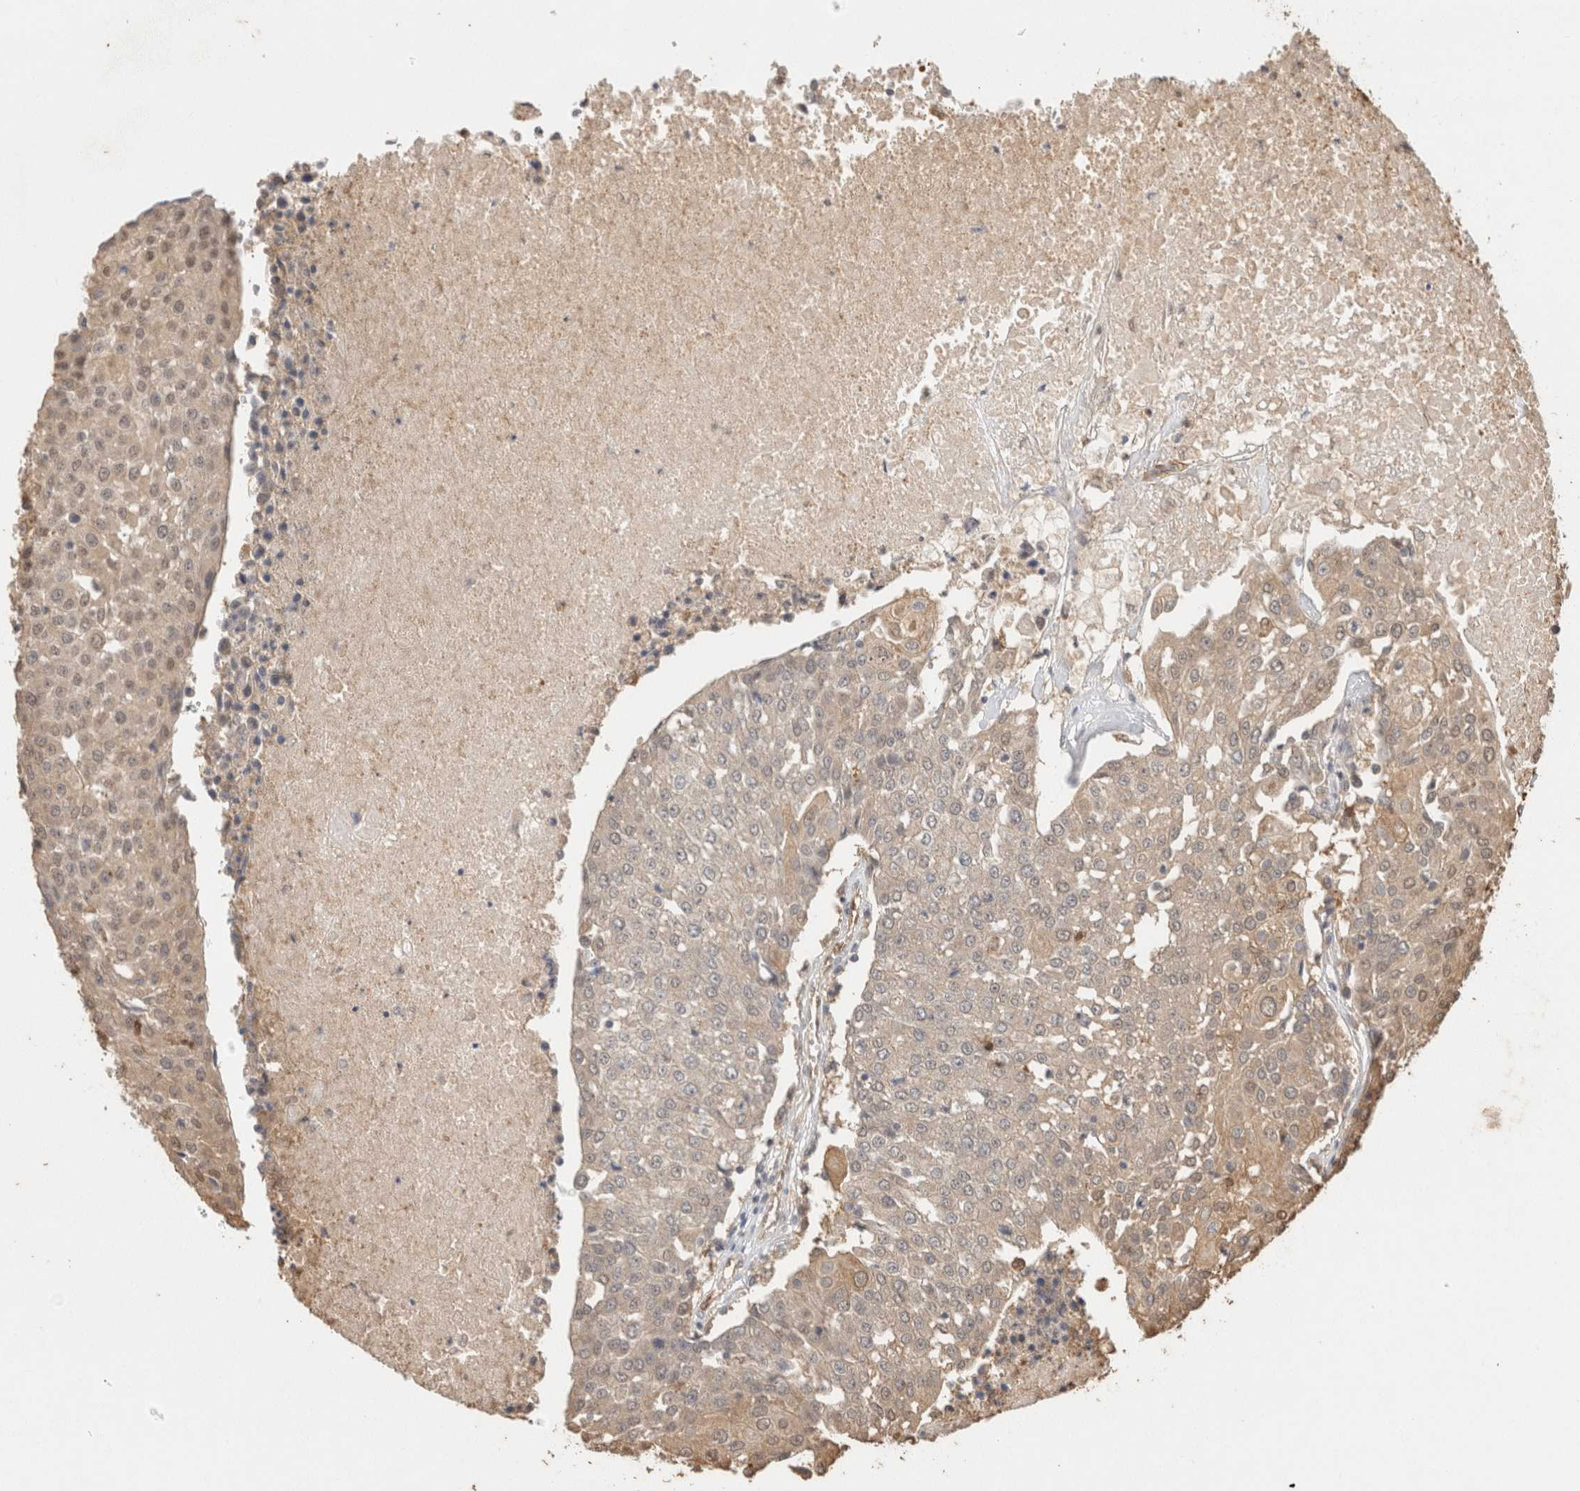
{"staining": {"intensity": "weak", "quantity": "<25%", "location": "cytoplasmic/membranous"}, "tissue": "urothelial cancer", "cell_type": "Tumor cells", "image_type": "cancer", "snomed": [{"axis": "morphology", "description": "Urothelial carcinoma, High grade"}, {"axis": "topography", "description": "Urinary bladder"}], "caption": "Immunohistochemistry (IHC) micrograph of neoplastic tissue: human urothelial carcinoma (high-grade) stained with DAB (3,3'-diaminobenzidine) reveals no significant protein staining in tumor cells. (DAB IHC visualized using brightfield microscopy, high magnification).", "gene": "YWHAH", "patient": {"sex": "female", "age": 85}}